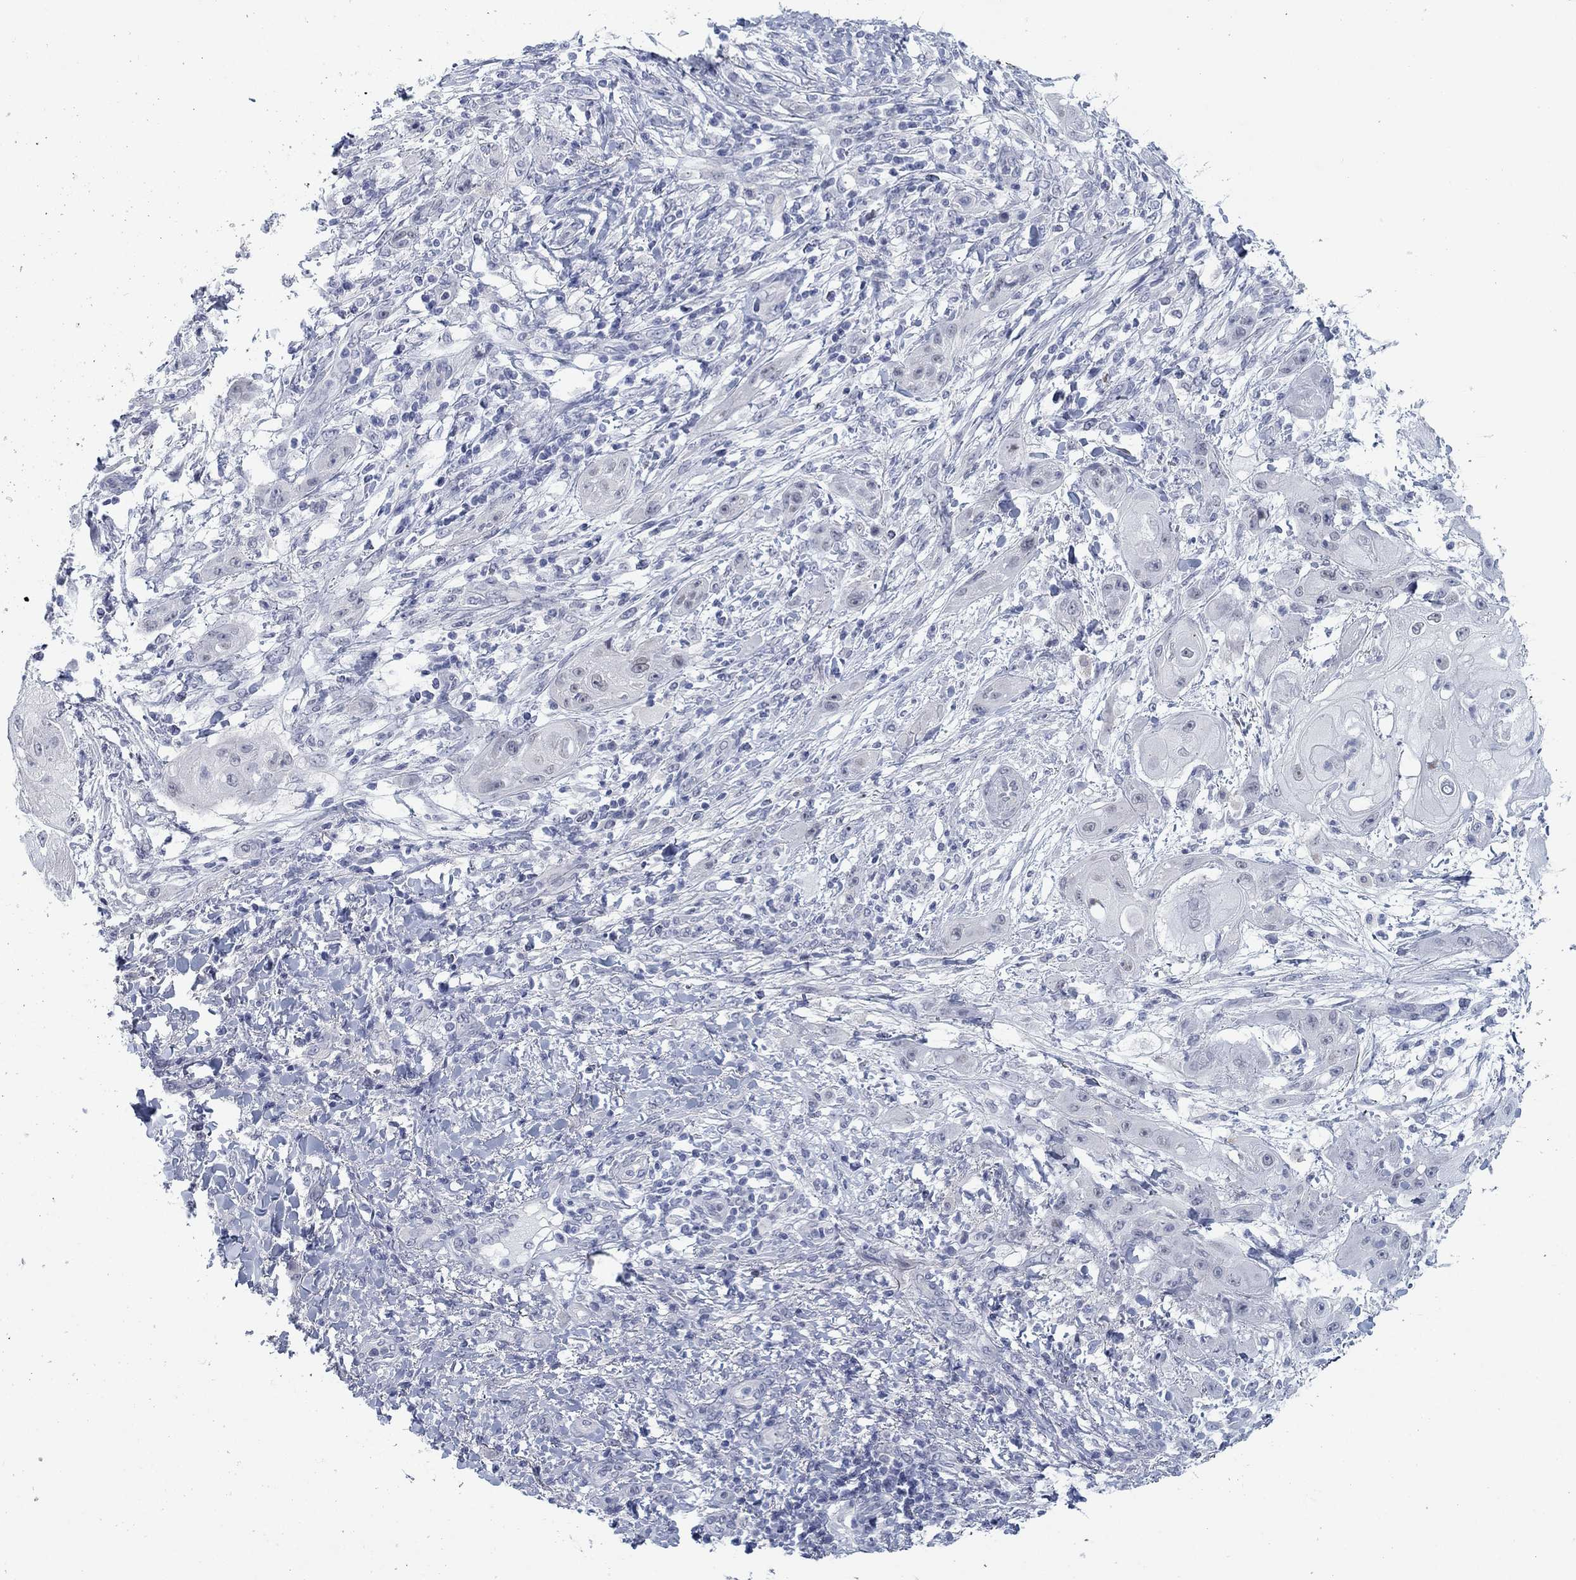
{"staining": {"intensity": "negative", "quantity": "none", "location": "none"}, "tissue": "skin cancer", "cell_type": "Tumor cells", "image_type": "cancer", "snomed": [{"axis": "morphology", "description": "Squamous cell carcinoma, NOS"}, {"axis": "topography", "description": "Skin"}], "caption": "DAB (3,3'-diaminobenzidine) immunohistochemical staining of human squamous cell carcinoma (skin) demonstrates no significant positivity in tumor cells. Nuclei are stained in blue.", "gene": "DNAL1", "patient": {"sex": "male", "age": 62}}